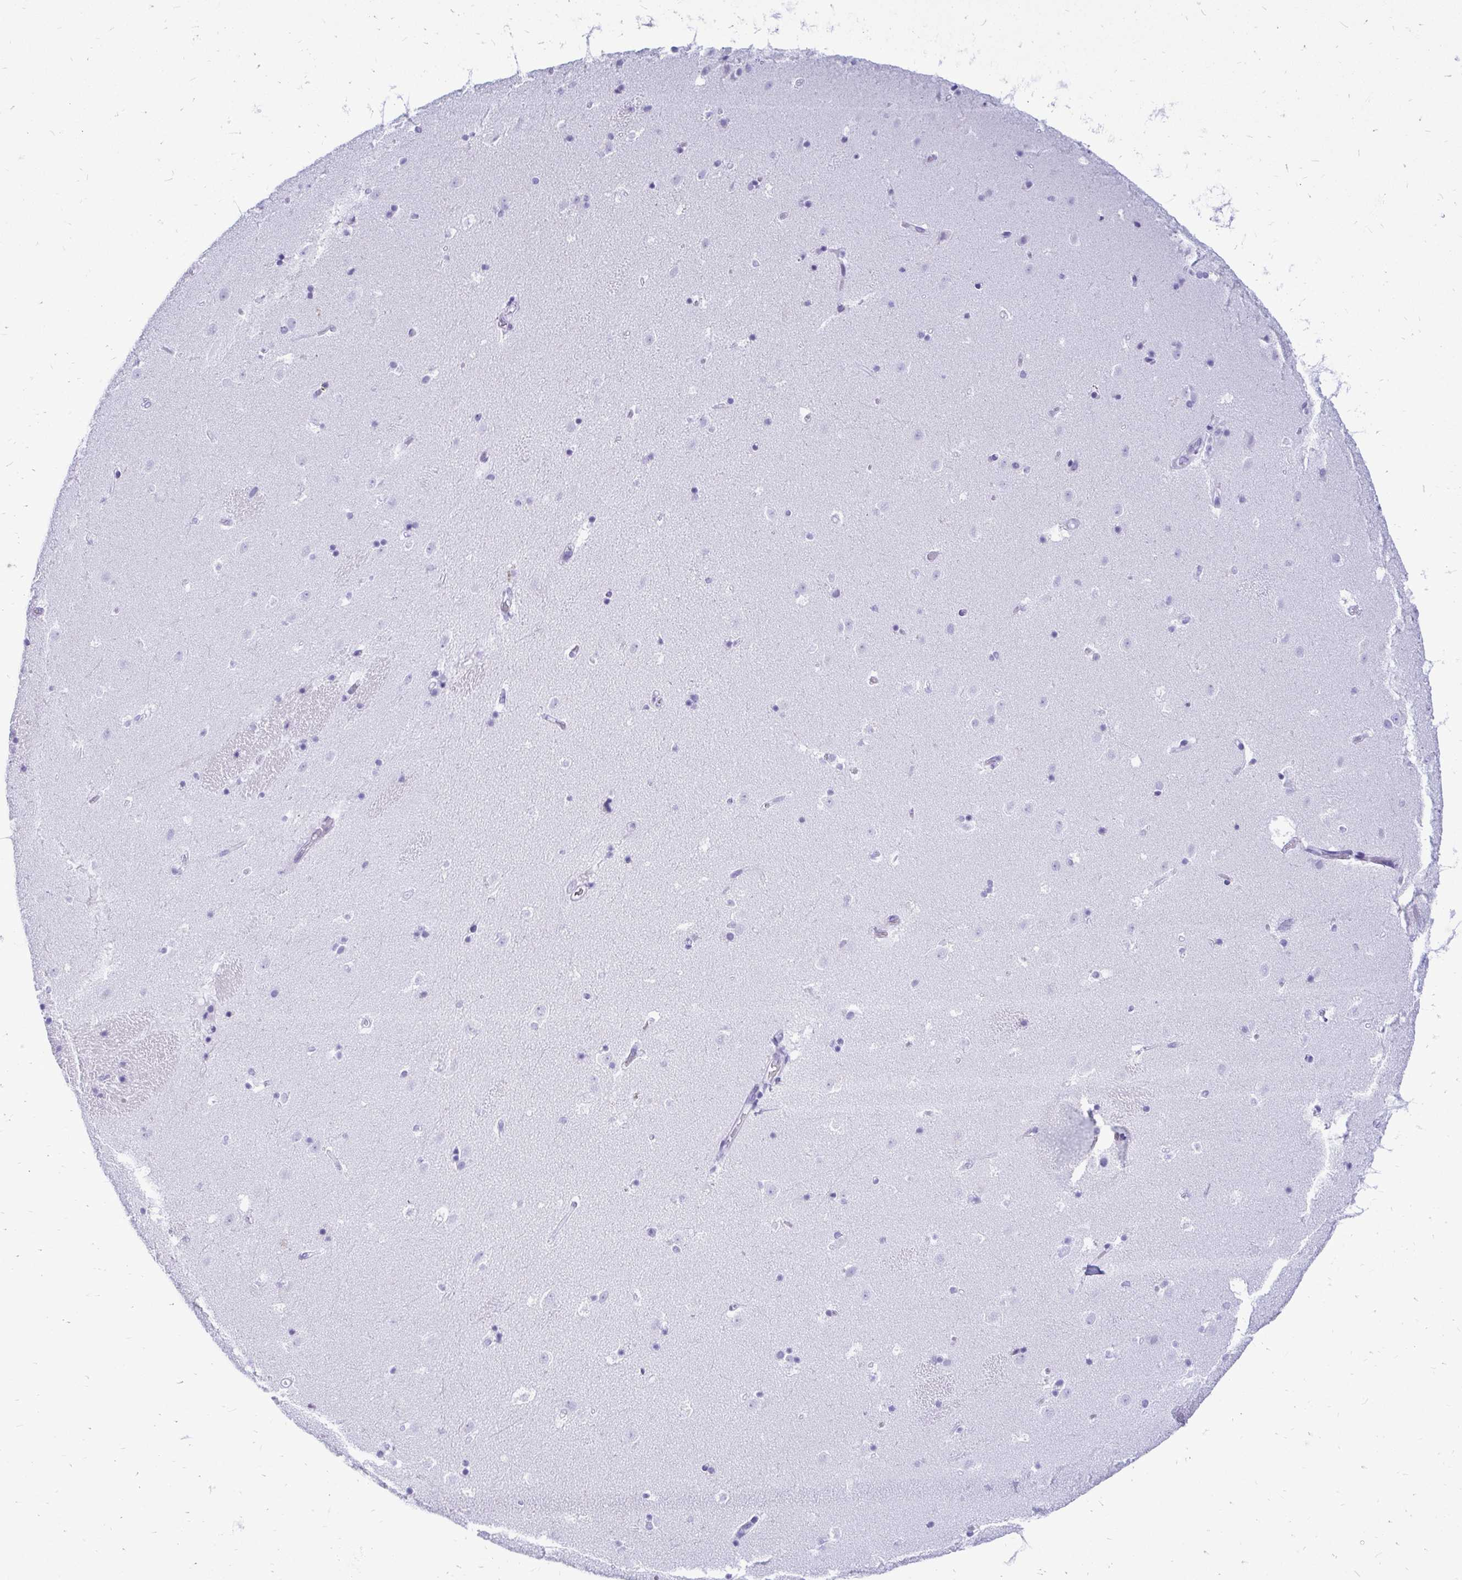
{"staining": {"intensity": "negative", "quantity": "none", "location": "none"}, "tissue": "caudate", "cell_type": "Glial cells", "image_type": "normal", "snomed": [{"axis": "morphology", "description": "Normal tissue, NOS"}, {"axis": "topography", "description": "Lateral ventricle wall"}], "caption": "A photomicrograph of caudate stained for a protein demonstrates no brown staining in glial cells. (Stains: DAB immunohistochemistry (IHC) with hematoxylin counter stain, Microscopy: brightfield microscopy at high magnification).", "gene": "OR10R2", "patient": {"sex": "male", "age": 37}}